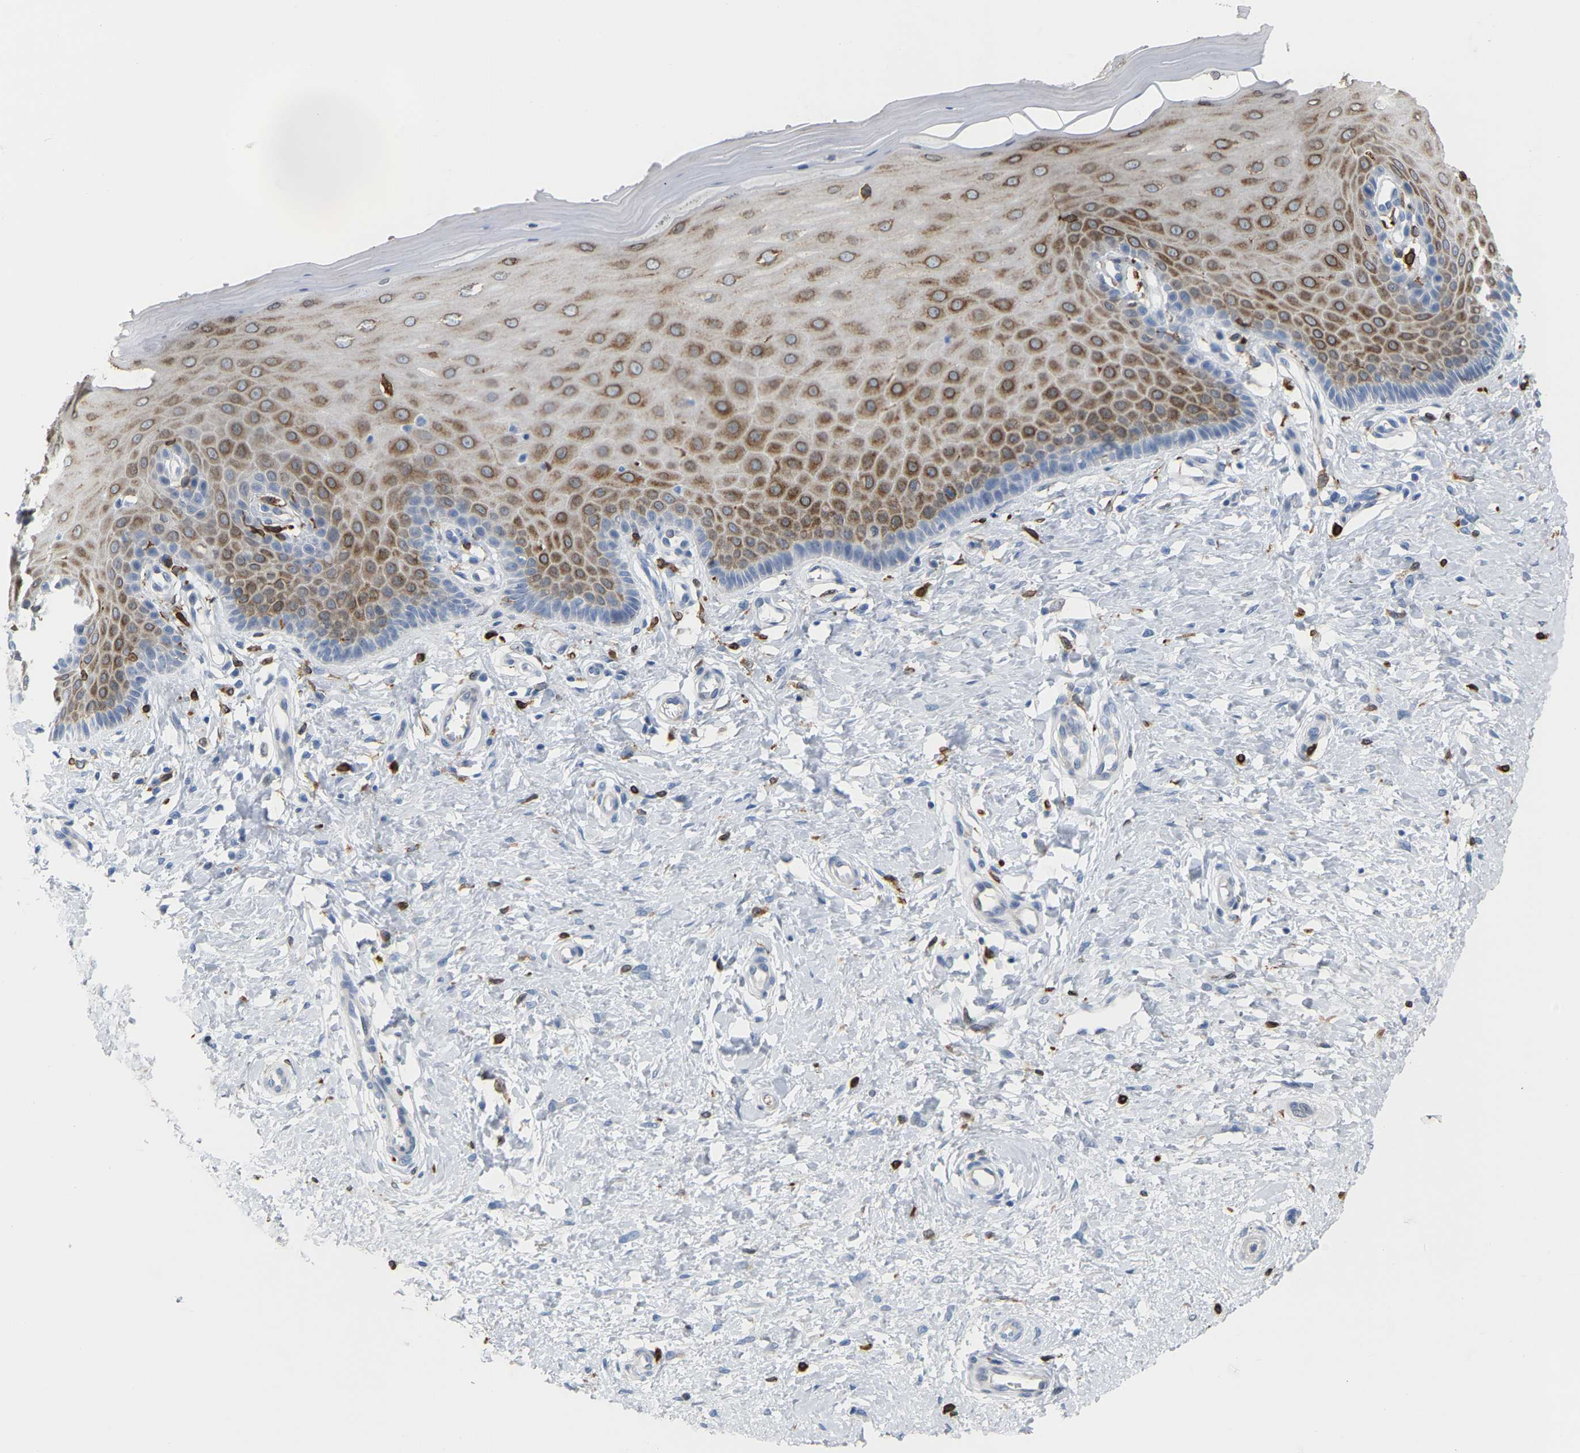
{"staining": {"intensity": "negative", "quantity": "none", "location": "none"}, "tissue": "cervix", "cell_type": "Glandular cells", "image_type": "normal", "snomed": [{"axis": "morphology", "description": "Normal tissue, NOS"}, {"axis": "topography", "description": "Cervix"}], "caption": "Normal cervix was stained to show a protein in brown. There is no significant expression in glandular cells.", "gene": "PTGS1", "patient": {"sex": "female", "age": 55}}